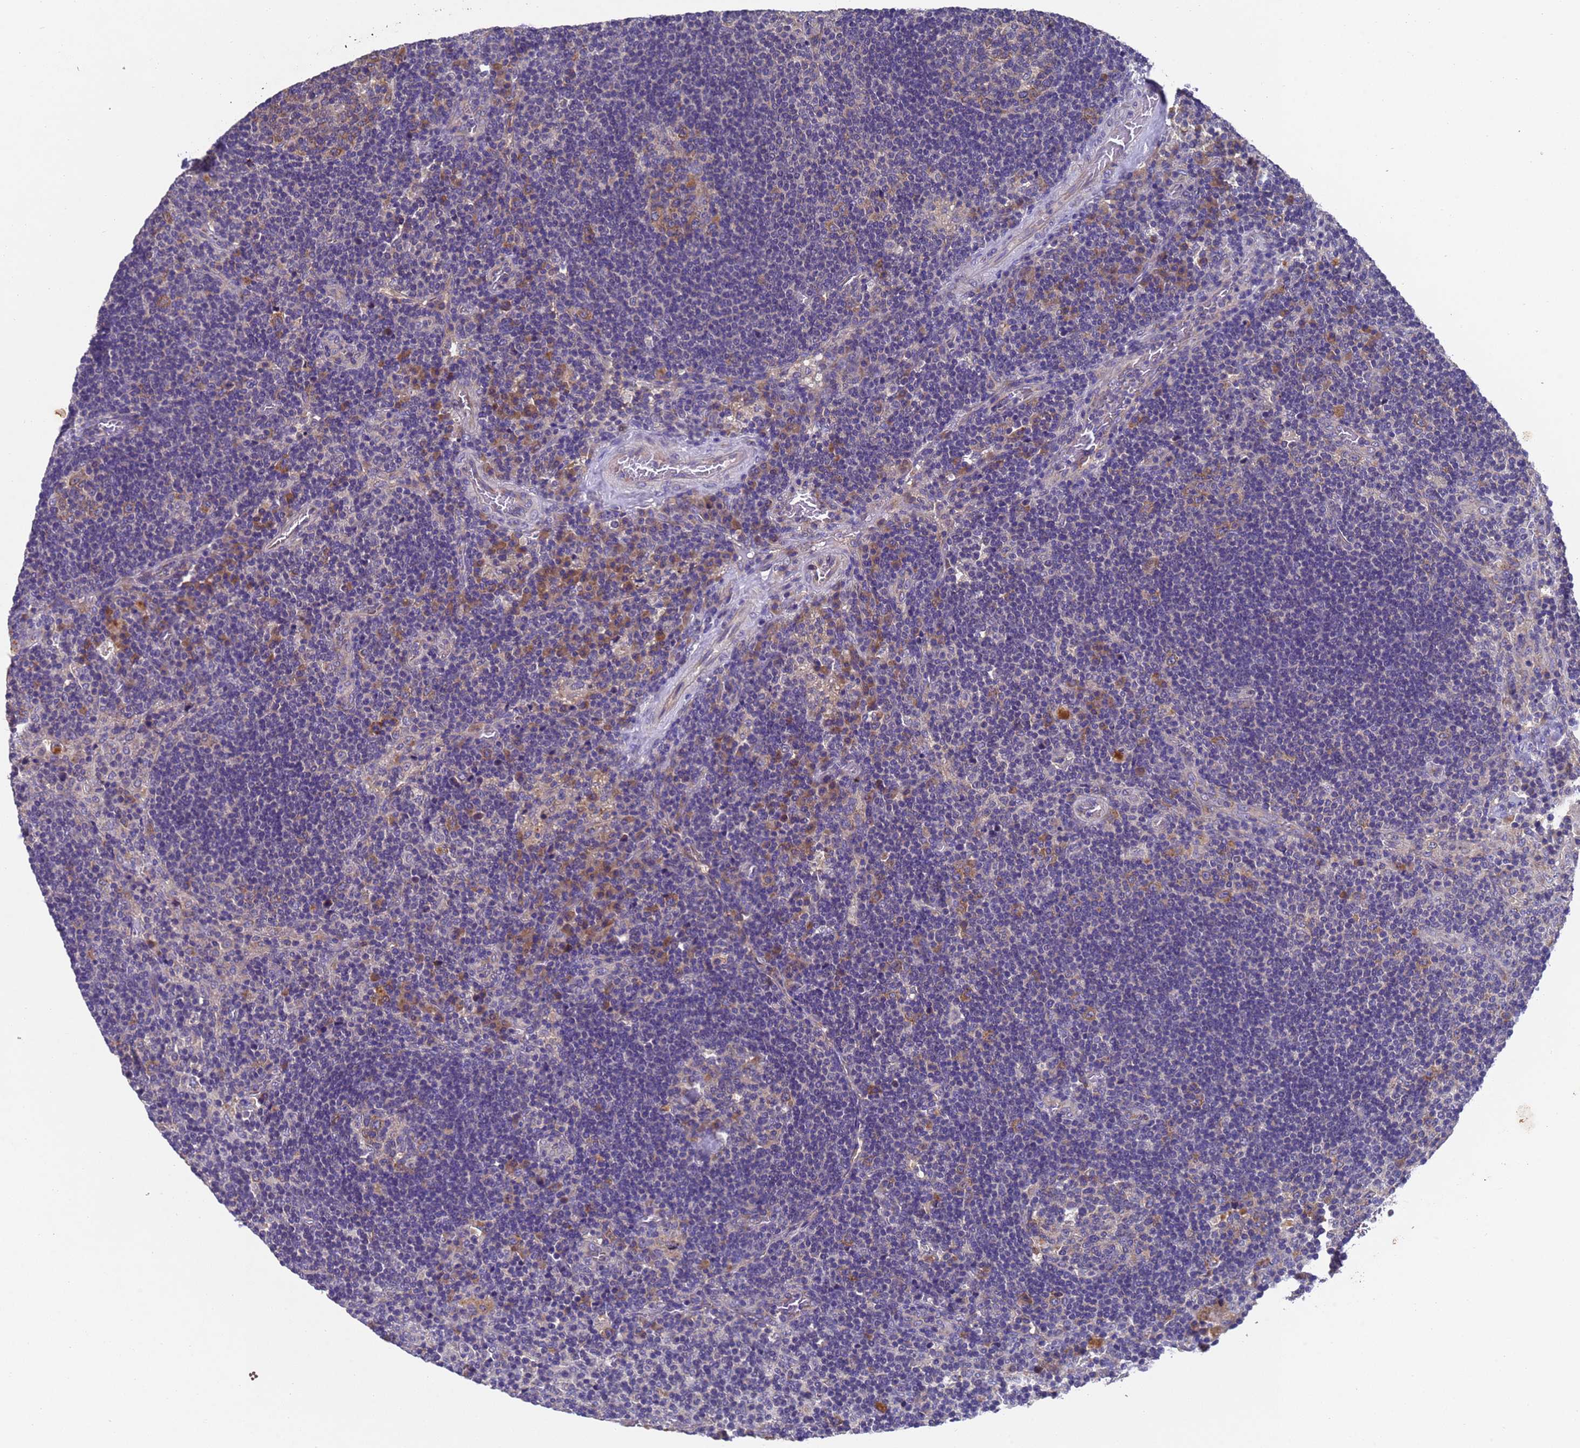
{"staining": {"intensity": "moderate", "quantity": "<25%", "location": "cytoplasmic/membranous"}, "tissue": "lymph node", "cell_type": "Germinal center cells", "image_type": "normal", "snomed": [{"axis": "morphology", "description": "Normal tissue, NOS"}, {"axis": "topography", "description": "Lymph node"}], "caption": "Protein analysis of normal lymph node displays moderate cytoplasmic/membranous positivity in approximately <25% of germinal center cells.", "gene": "DCAF12L1", "patient": {"sex": "male", "age": 58}}